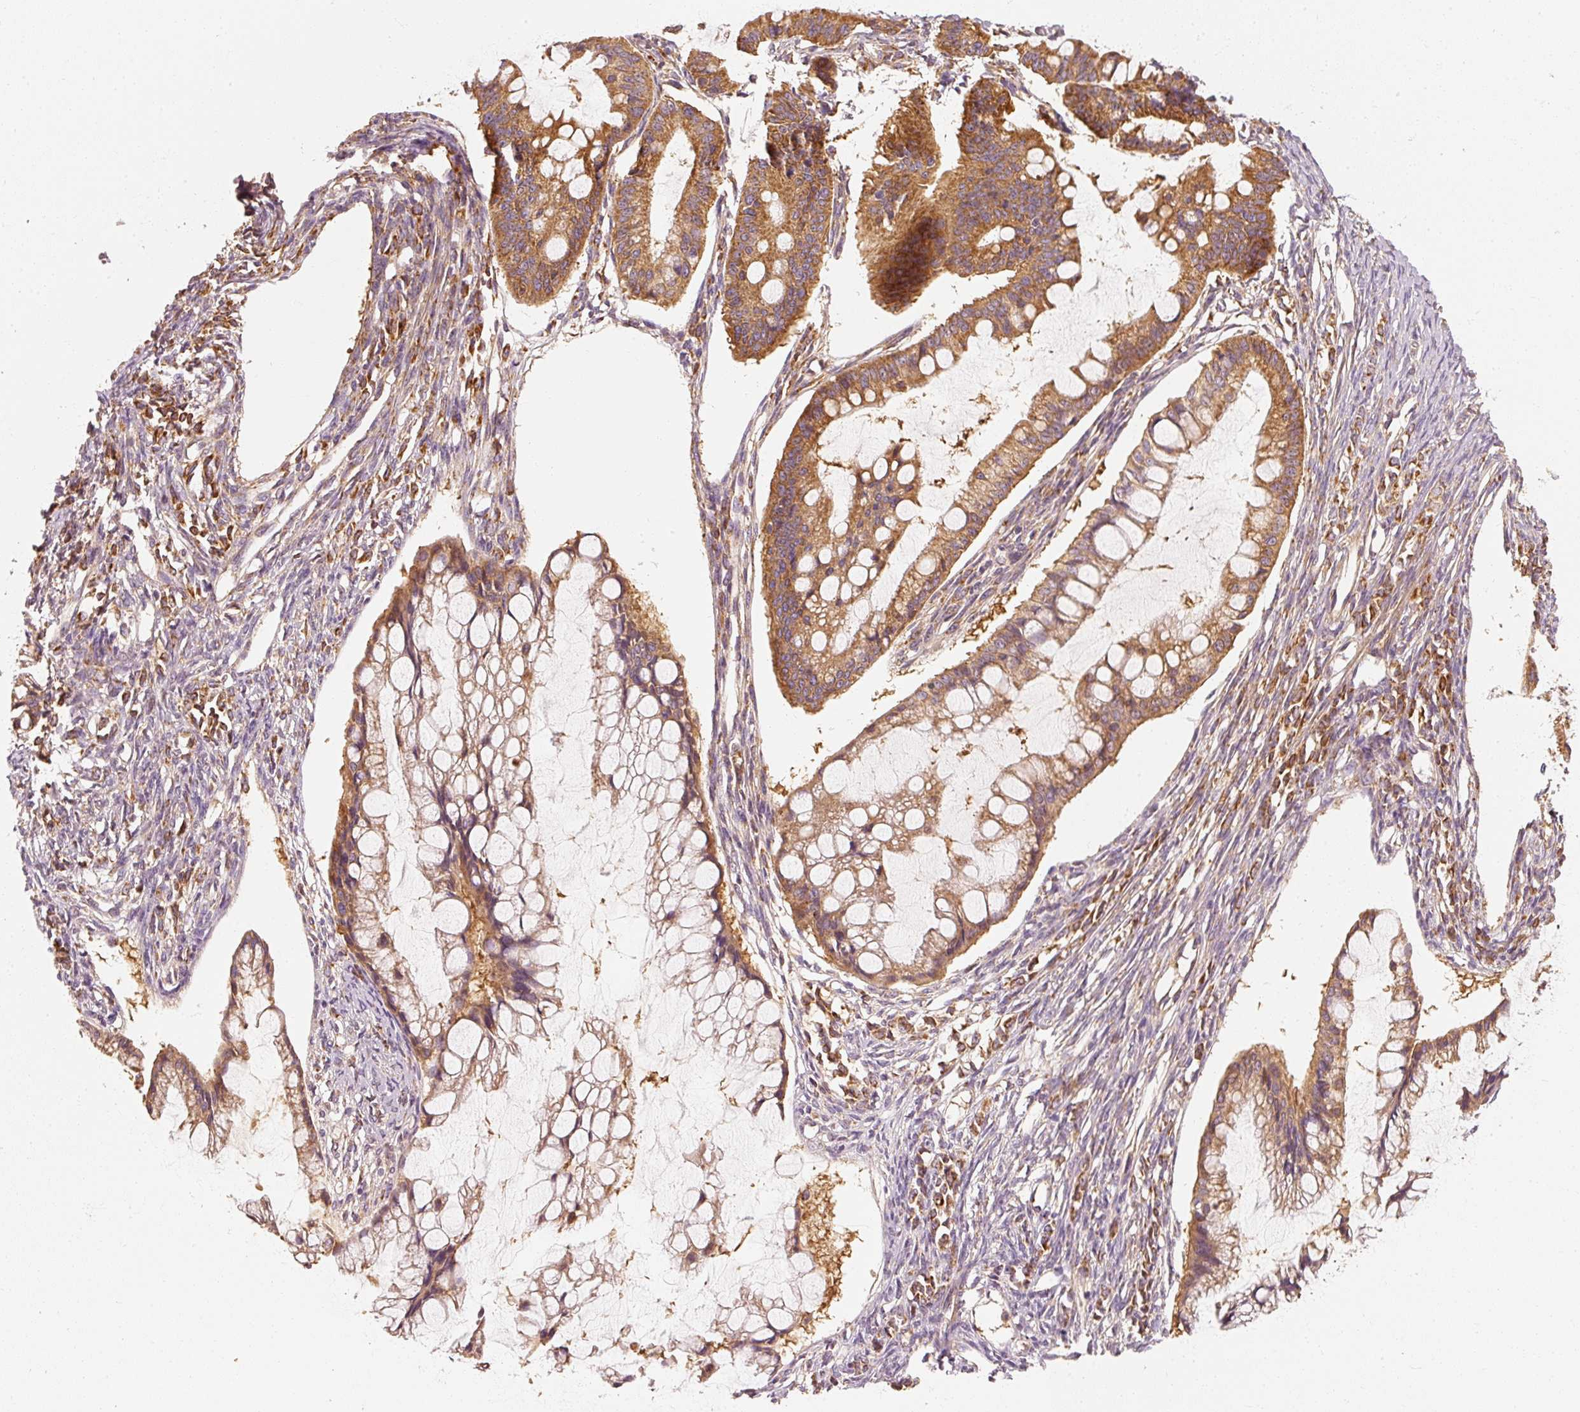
{"staining": {"intensity": "moderate", "quantity": ">75%", "location": "cytoplasmic/membranous"}, "tissue": "ovarian cancer", "cell_type": "Tumor cells", "image_type": "cancer", "snomed": [{"axis": "morphology", "description": "Cystadenocarcinoma, mucinous, NOS"}, {"axis": "topography", "description": "Ovary"}], "caption": "Immunohistochemical staining of human ovarian cancer demonstrates medium levels of moderate cytoplasmic/membranous positivity in about >75% of tumor cells. (DAB (3,3'-diaminobenzidine) IHC, brown staining for protein, blue staining for nuclei).", "gene": "TOMM40", "patient": {"sex": "female", "age": 73}}